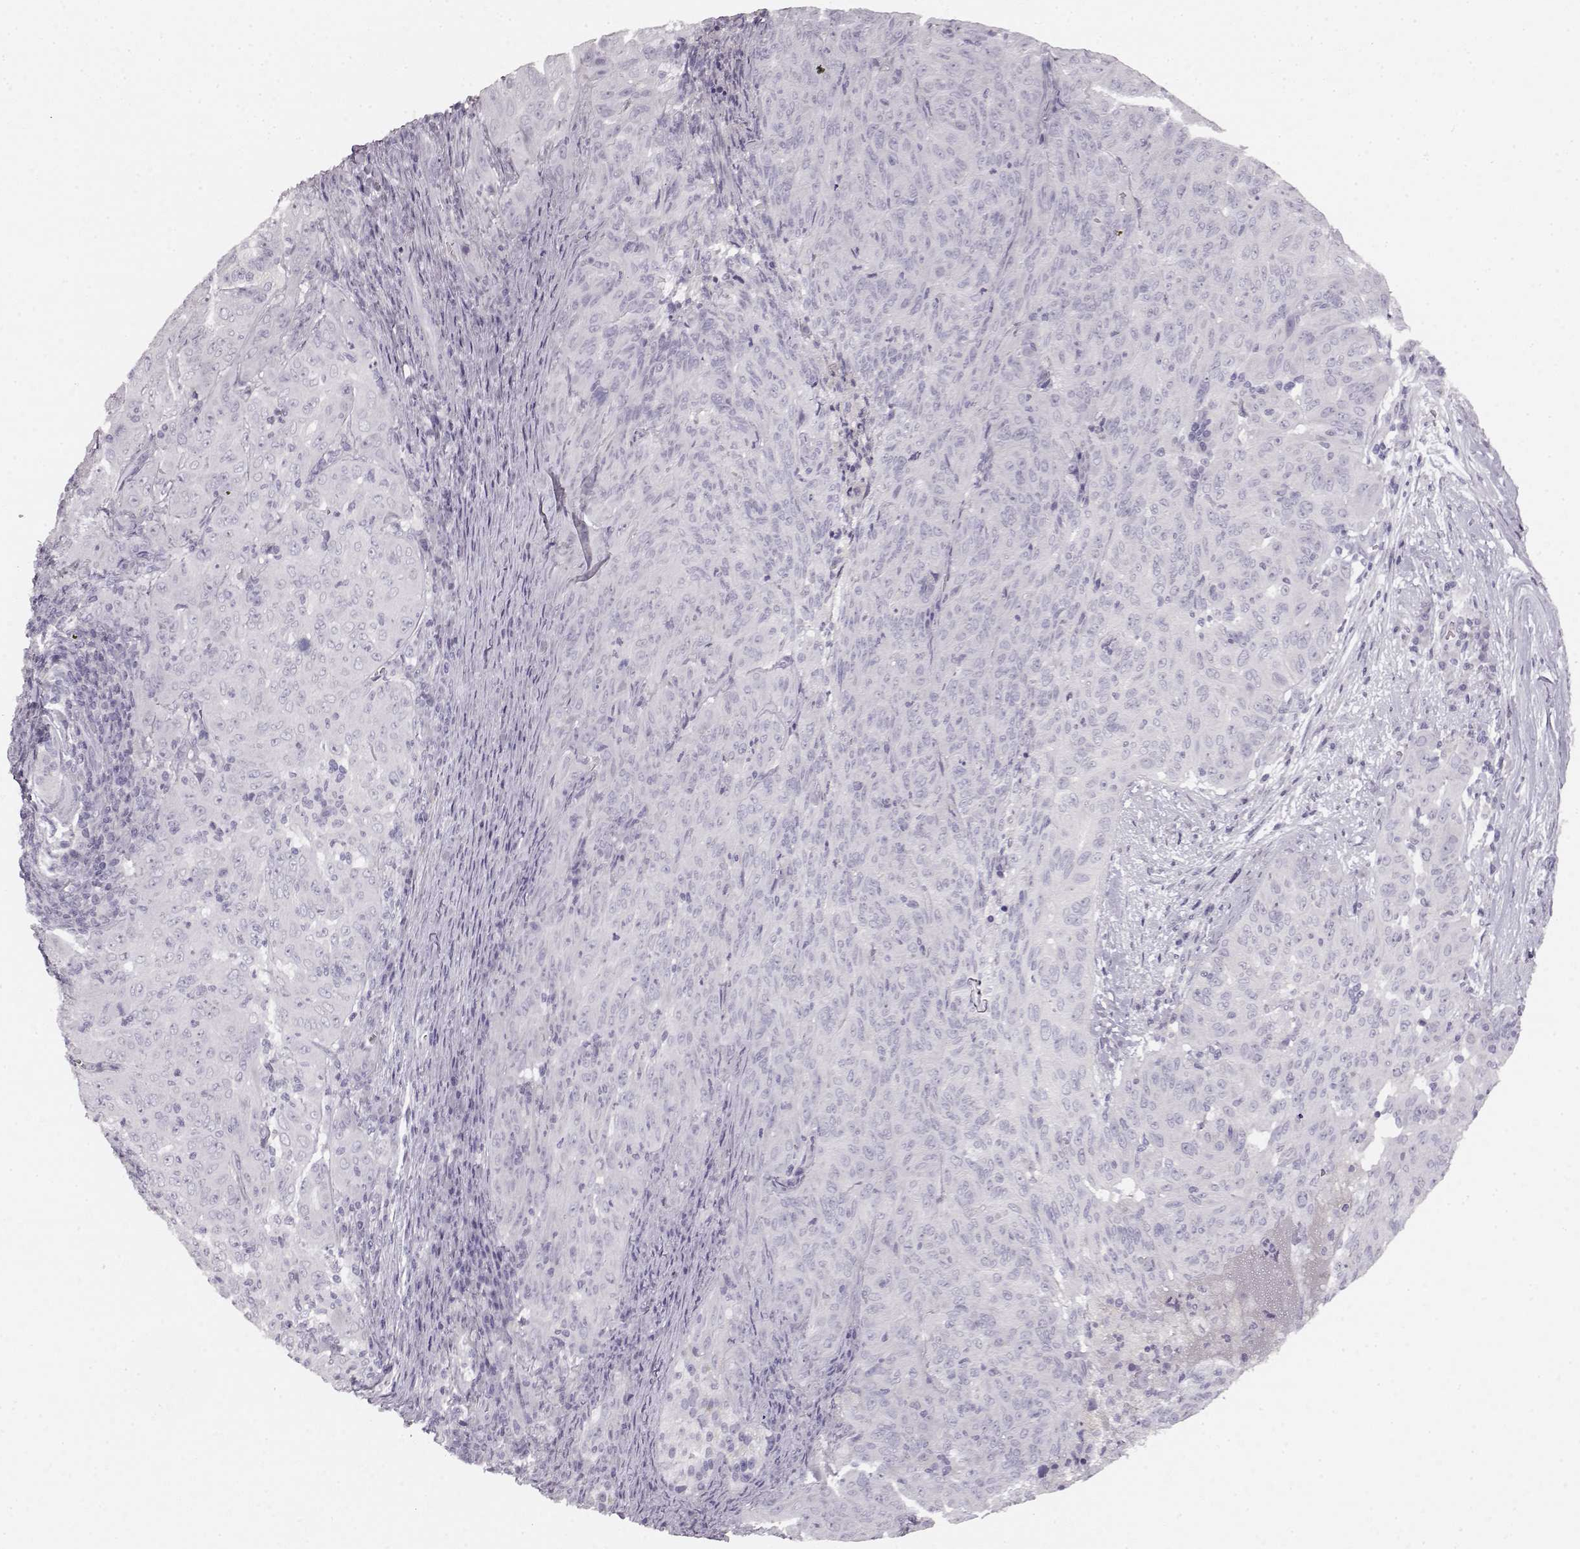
{"staining": {"intensity": "negative", "quantity": "none", "location": "none"}, "tissue": "pancreatic cancer", "cell_type": "Tumor cells", "image_type": "cancer", "snomed": [{"axis": "morphology", "description": "Adenocarcinoma, NOS"}, {"axis": "topography", "description": "Pancreas"}], "caption": "A photomicrograph of adenocarcinoma (pancreatic) stained for a protein displays no brown staining in tumor cells.", "gene": "KIAA0319", "patient": {"sex": "male", "age": 63}}